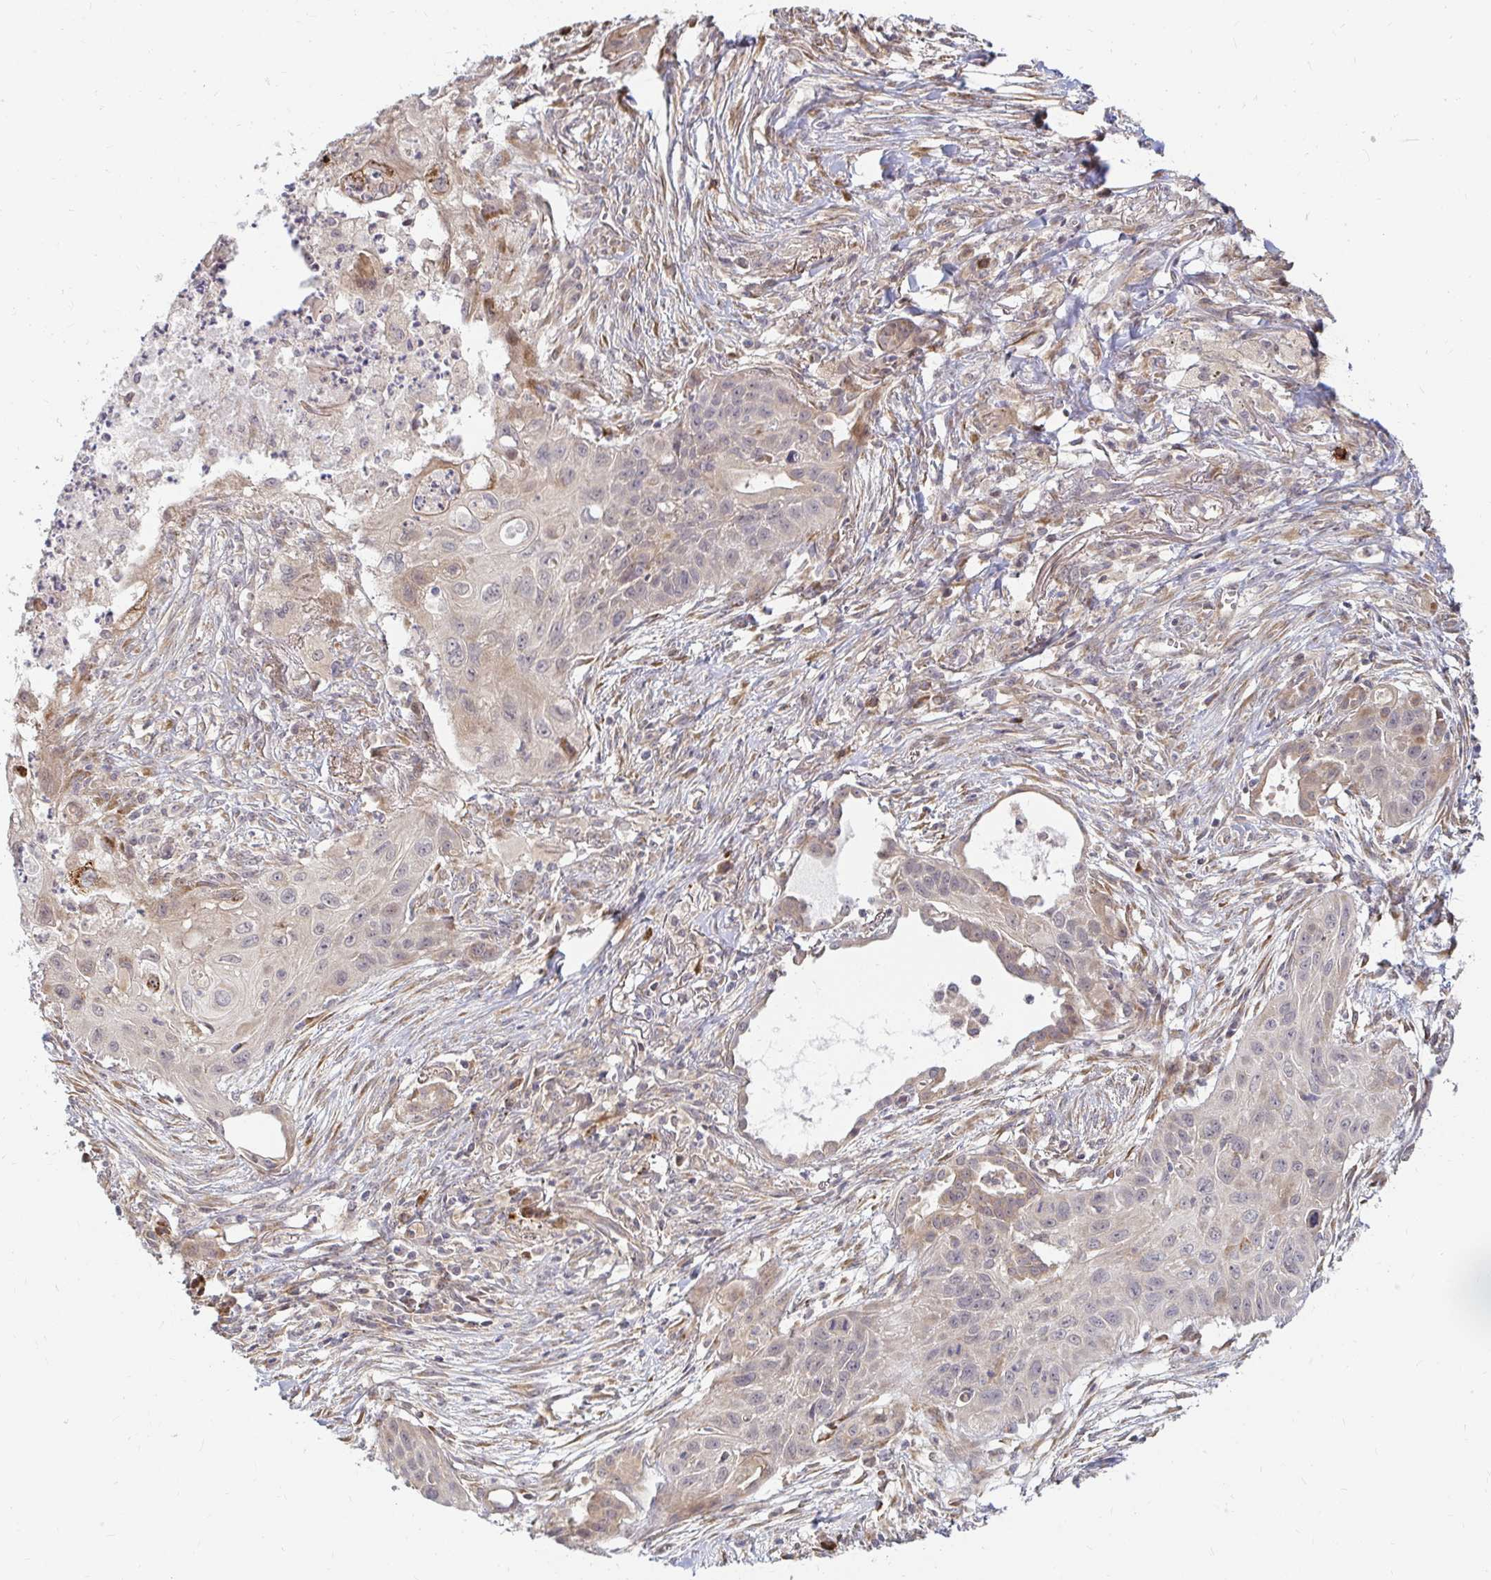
{"staining": {"intensity": "weak", "quantity": "<25%", "location": "cytoplasmic/membranous"}, "tissue": "lung cancer", "cell_type": "Tumor cells", "image_type": "cancer", "snomed": [{"axis": "morphology", "description": "Squamous cell carcinoma, NOS"}, {"axis": "topography", "description": "Lung"}], "caption": "Immunohistochemistry micrograph of human squamous cell carcinoma (lung) stained for a protein (brown), which displays no staining in tumor cells. Brightfield microscopy of immunohistochemistry (IHC) stained with DAB (brown) and hematoxylin (blue), captured at high magnification.", "gene": "CAST", "patient": {"sex": "male", "age": 71}}